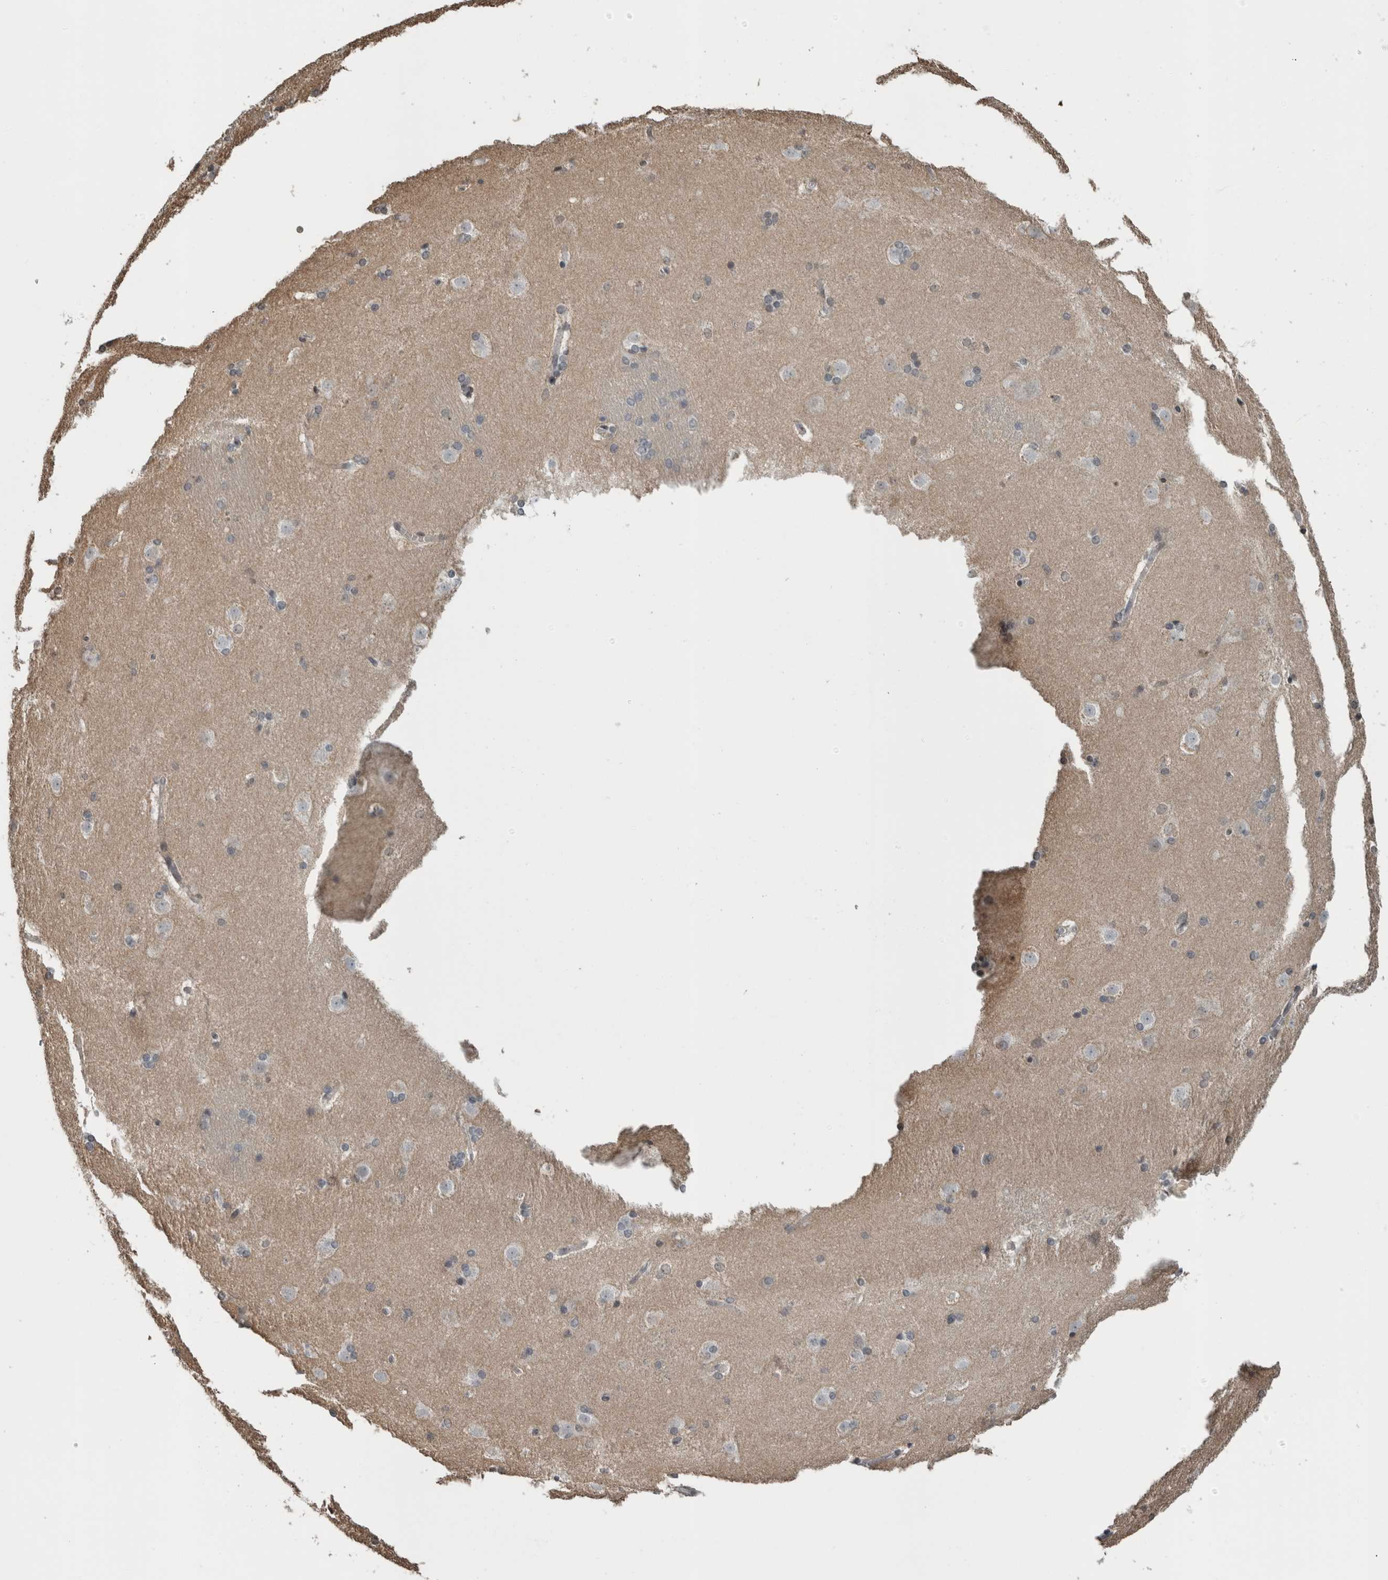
{"staining": {"intensity": "weak", "quantity": "<25%", "location": "nuclear"}, "tissue": "caudate", "cell_type": "Glial cells", "image_type": "normal", "snomed": [{"axis": "morphology", "description": "Normal tissue, NOS"}, {"axis": "topography", "description": "Lateral ventricle wall"}], "caption": "Image shows no protein expression in glial cells of benign caudate. The staining is performed using DAB (3,3'-diaminobenzidine) brown chromogen with nuclei counter-stained in using hematoxylin.", "gene": "ACSF2", "patient": {"sex": "female", "age": 19}}